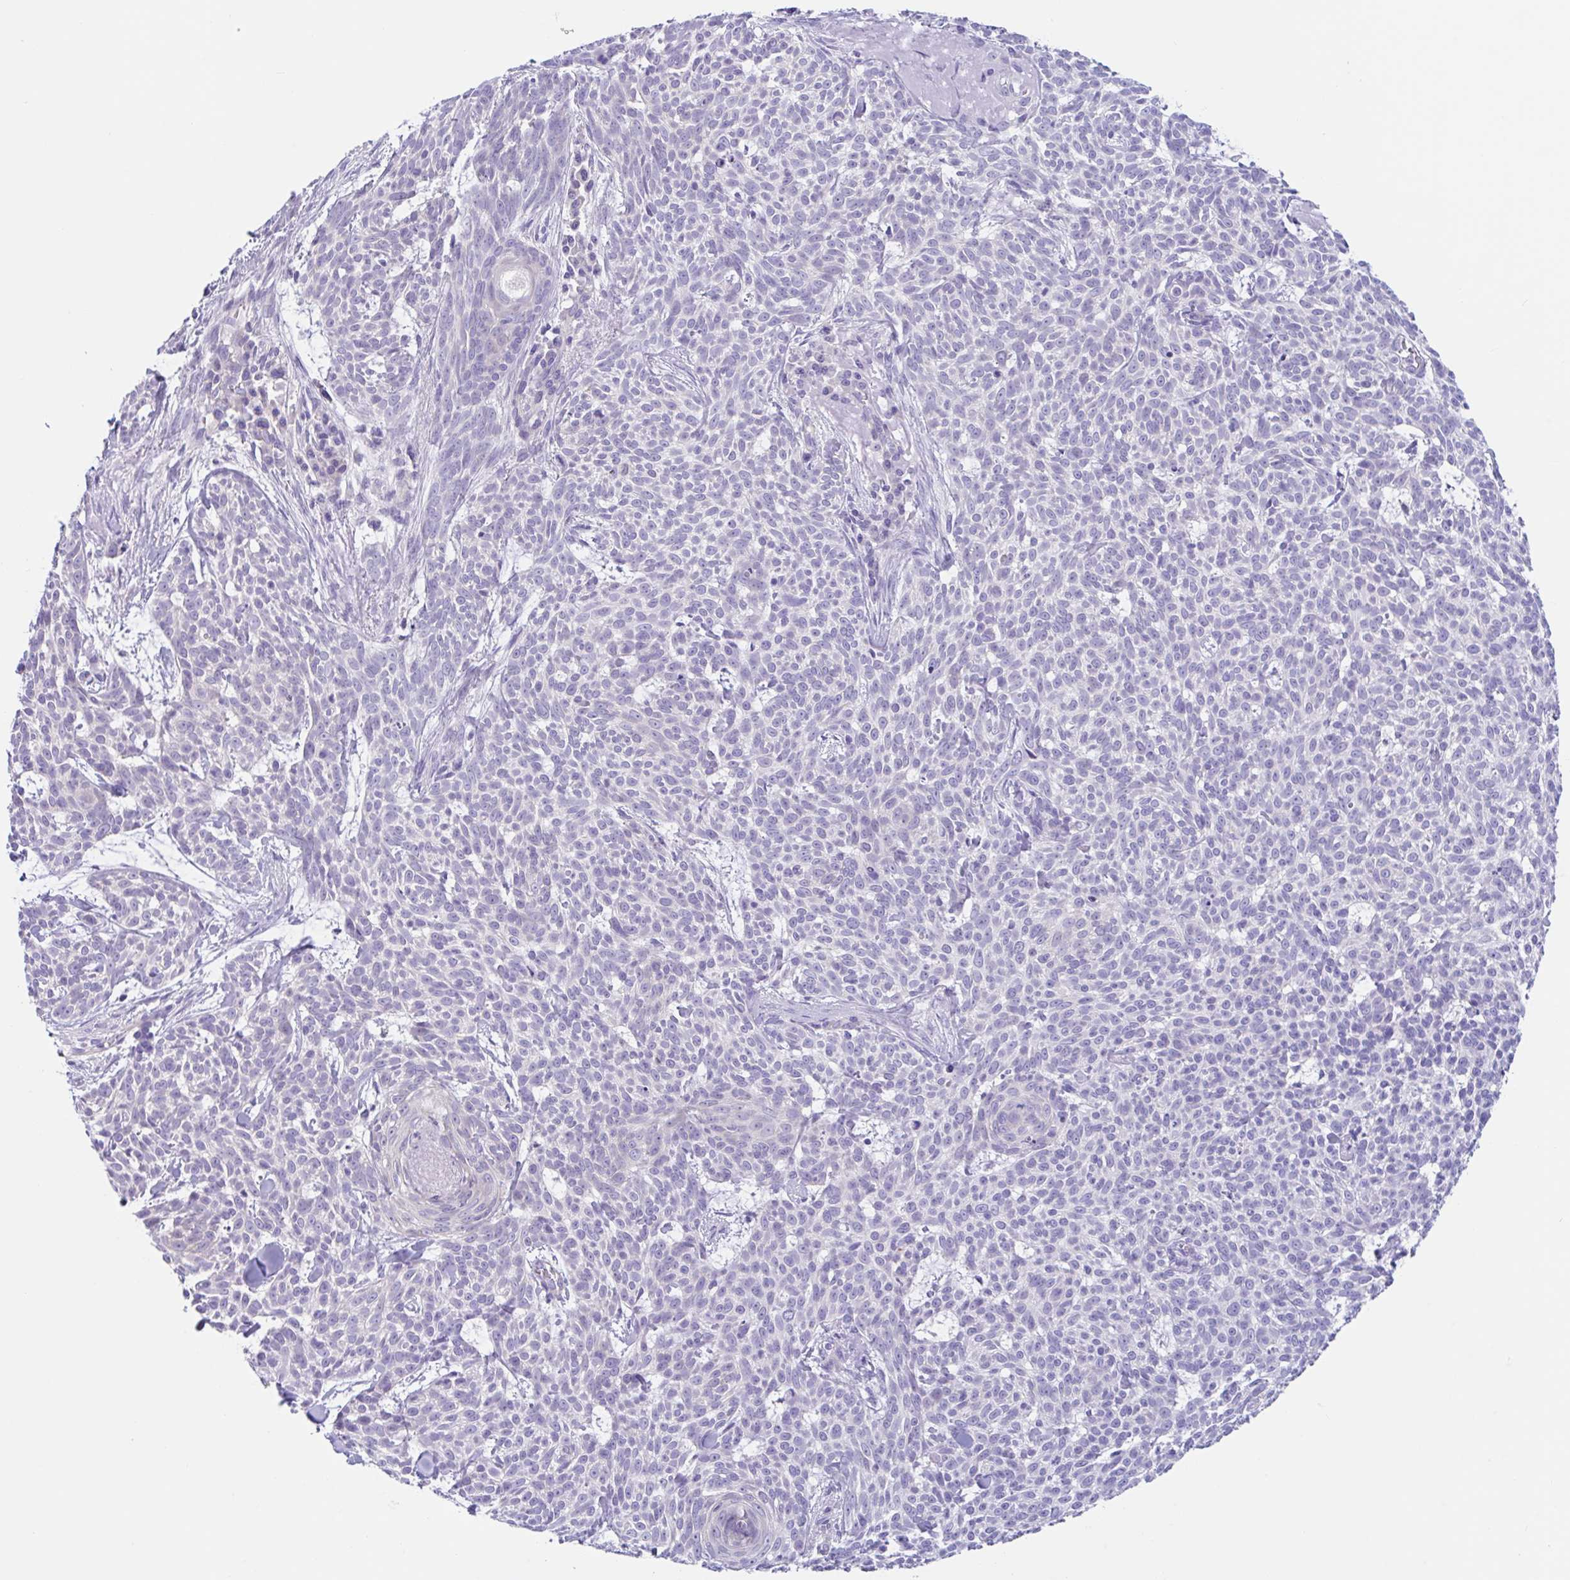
{"staining": {"intensity": "negative", "quantity": "none", "location": "none"}, "tissue": "skin cancer", "cell_type": "Tumor cells", "image_type": "cancer", "snomed": [{"axis": "morphology", "description": "Basal cell carcinoma"}, {"axis": "topography", "description": "Skin"}], "caption": "This is a photomicrograph of immunohistochemistry staining of skin cancer, which shows no positivity in tumor cells.", "gene": "OR6N2", "patient": {"sex": "female", "age": 93}}